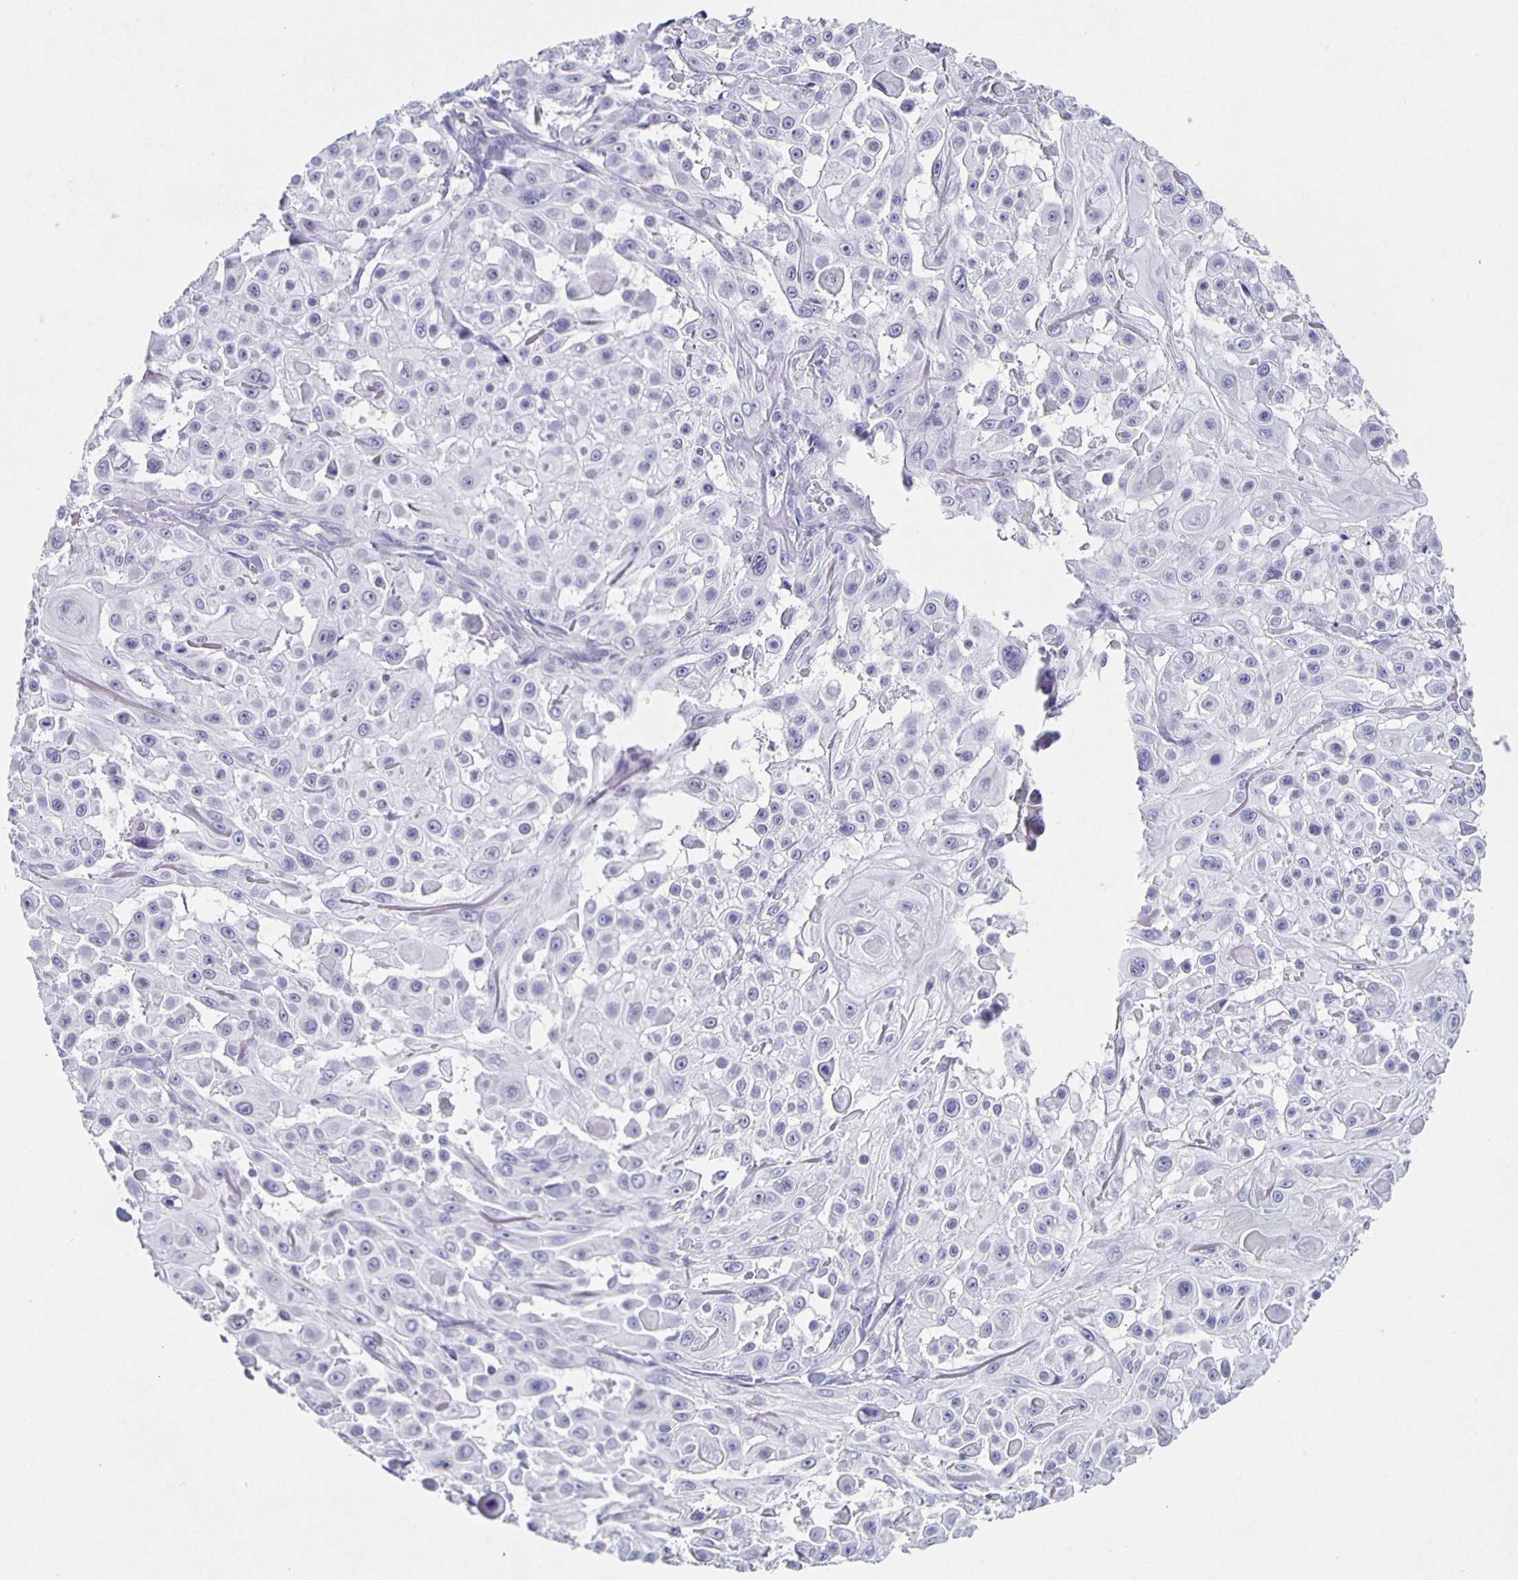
{"staining": {"intensity": "negative", "quantity": "none", "location": "none"}, "tissue": "skin cancer", "cell_type": "Tumor cells", "image_type": "cancer", "snomed": [{"axis": "morphology", "description": "Squamous cell carcinoma, NOS"}, {"axis": "topography", "description": "Skin"}], "caption": "Immunohistochemistry (IHC) photomicrograph of neoplastic tissue: human skin cancer (squamous cell carcinoma) stained with DAB reveals no significant protein staining in tumor cells.", "gene": "CARNS1", "patient": {"sex": "male", "age": 91}}